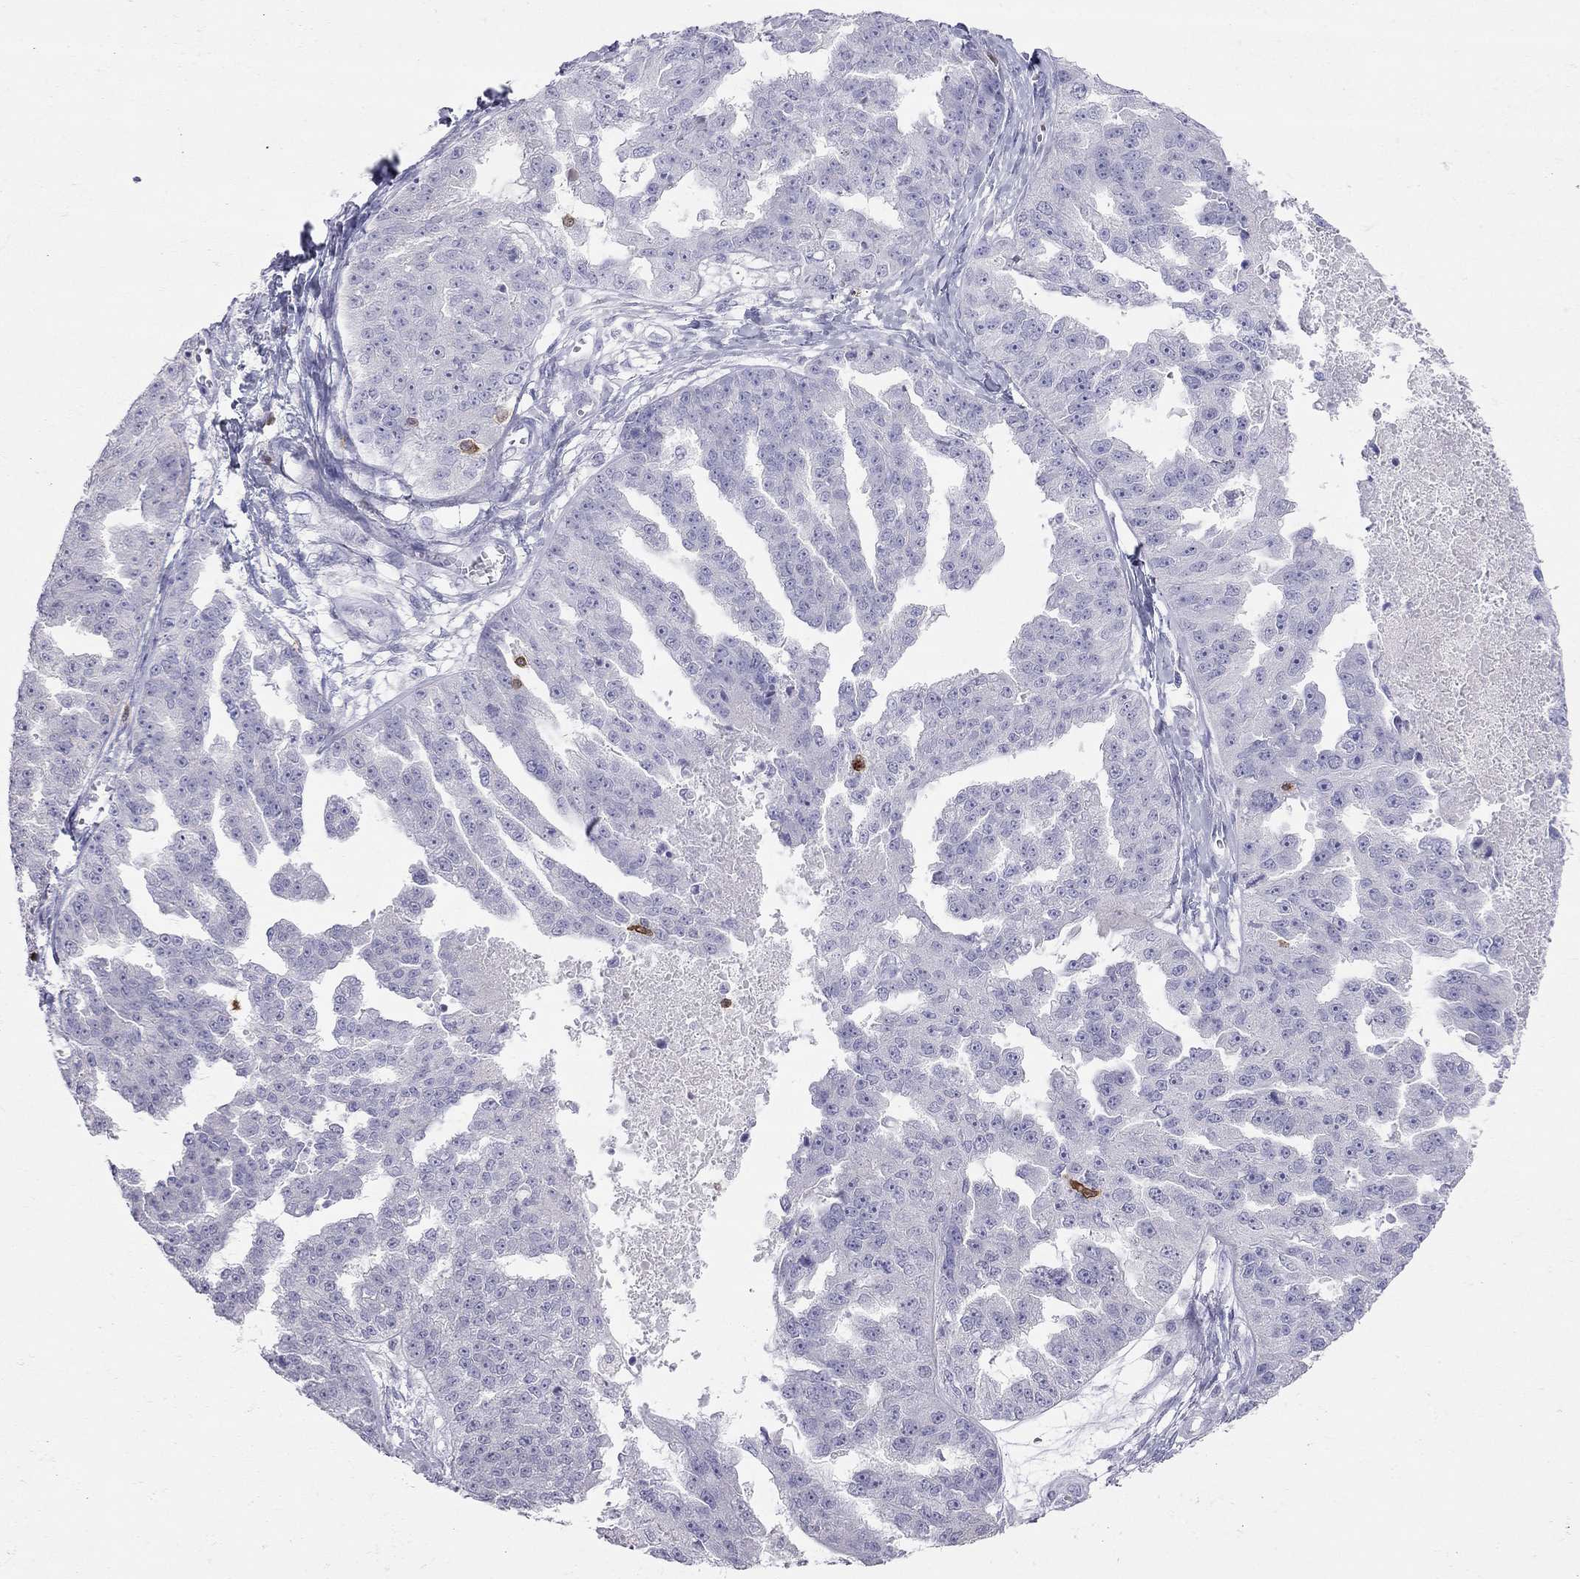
{"staining": {"intensity": "negative", "quantity": "none", "location": "none"}, "tissue": "ovarian cancer", "cell_type": "Tumor cells", "image_type": "cancer", "snomed": [{"axis": "morphology", "description": "Cystadenocarcinoma, serous, NOS"}, {"axis": "topography", "description": "Ovary"}], "caption": "The image exhibits no staining of tumor cells in serous cystadenocarcinoma (ovarian). Nuclei are stained in blue.", "gene": "SH2D2A", "patient": {"sex": "female", "age": 58}}